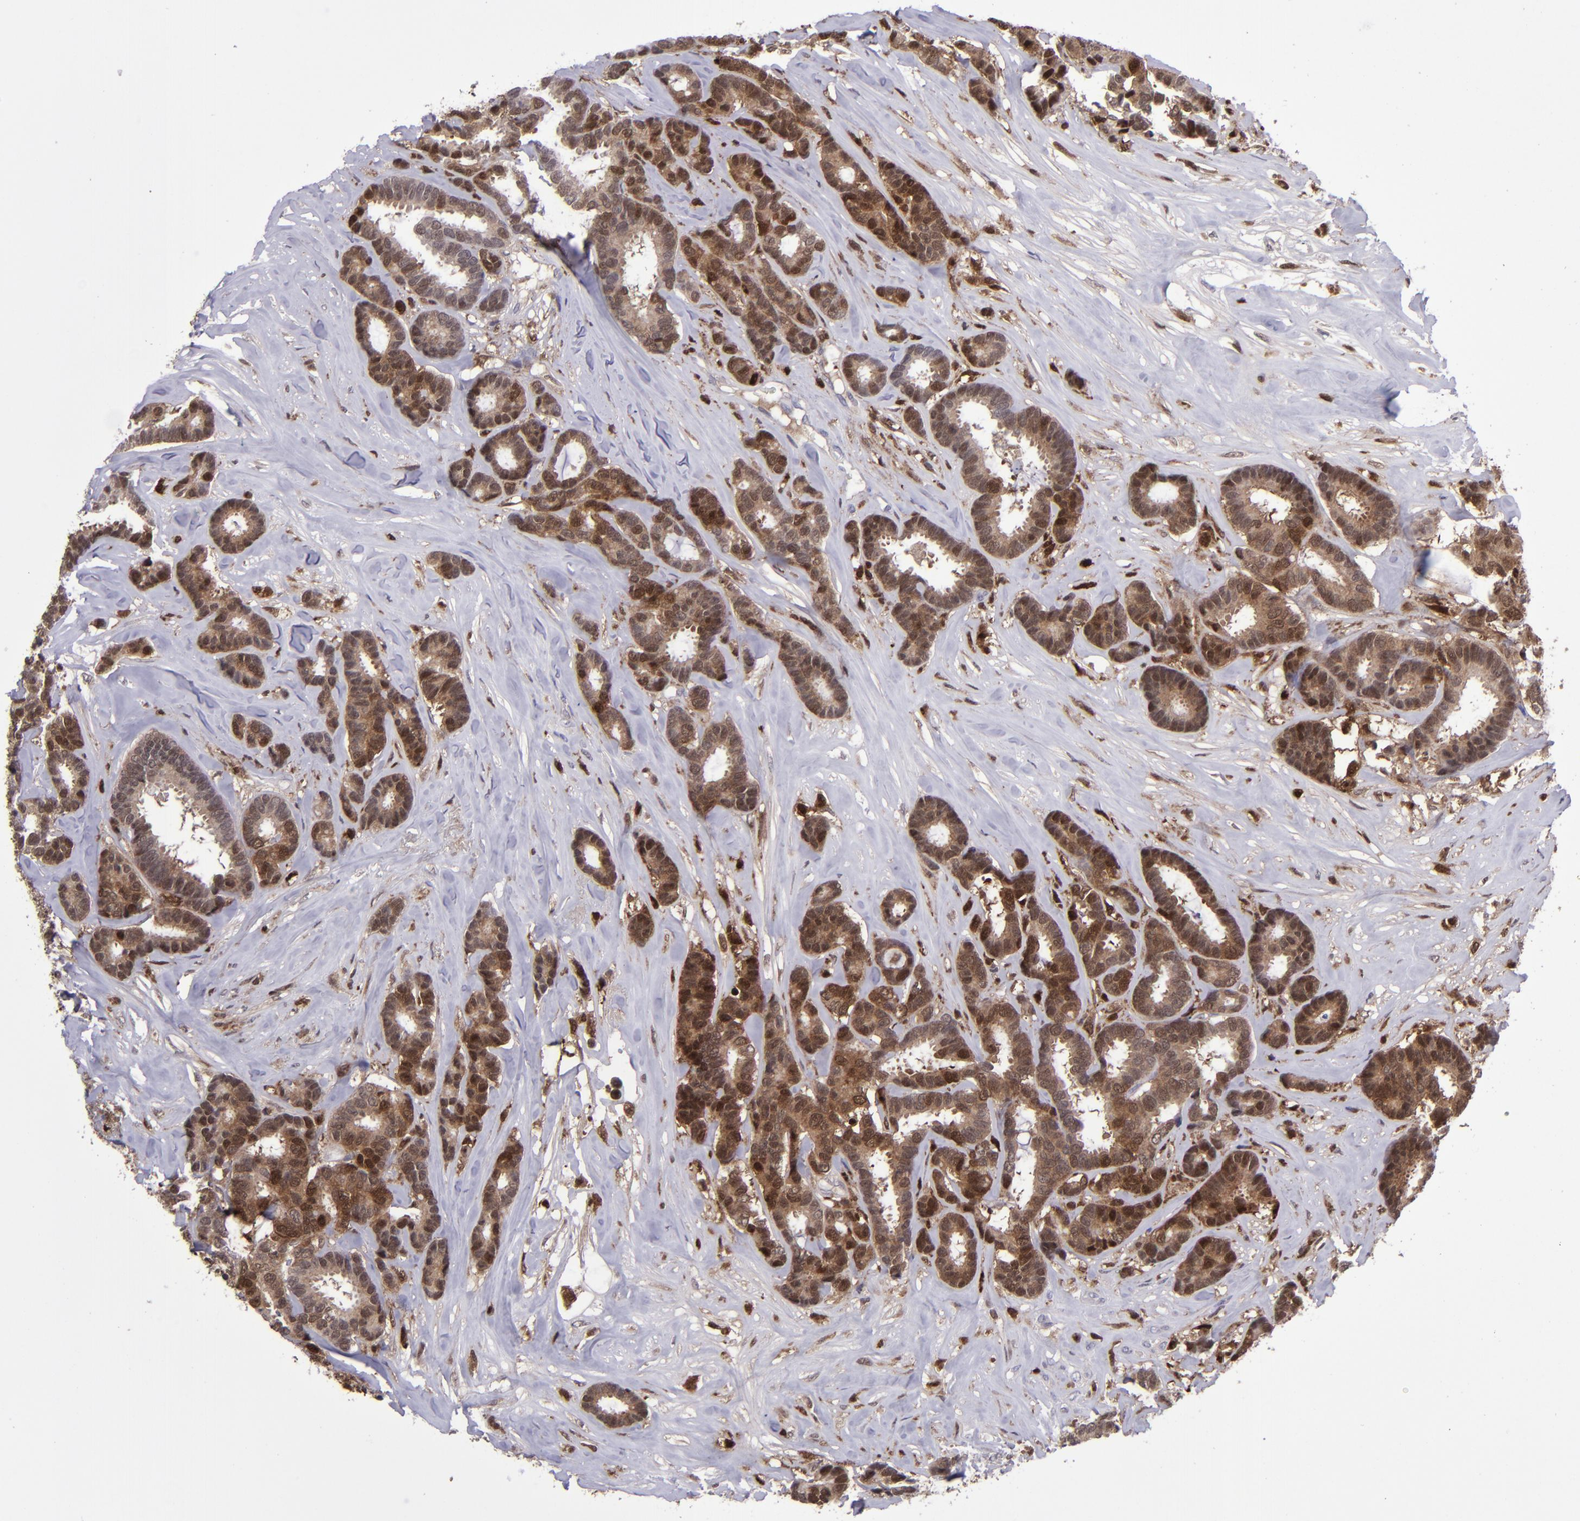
{"staining": {"intensity": "strong", "quantity": ">75%", "location": "cytoplasmic/membranous,nuclear"}, "tissue": "breast cancer", "cell_type": "Tumor cells", "image_type": "cancer", "snomed": [{"axis": "morphology", "description": "Duct carcinoma"}, {"axis": "topography", "description": "Breast"}], "caption": "Immunohistochemical staining of breast cancer demonstrates high levels of strong cytoplasmic/membranous and nuclear staining in approximately >75% of tumor cells.", "gene": "TYMP", "patient": {"sex": "female", "age": 87}}